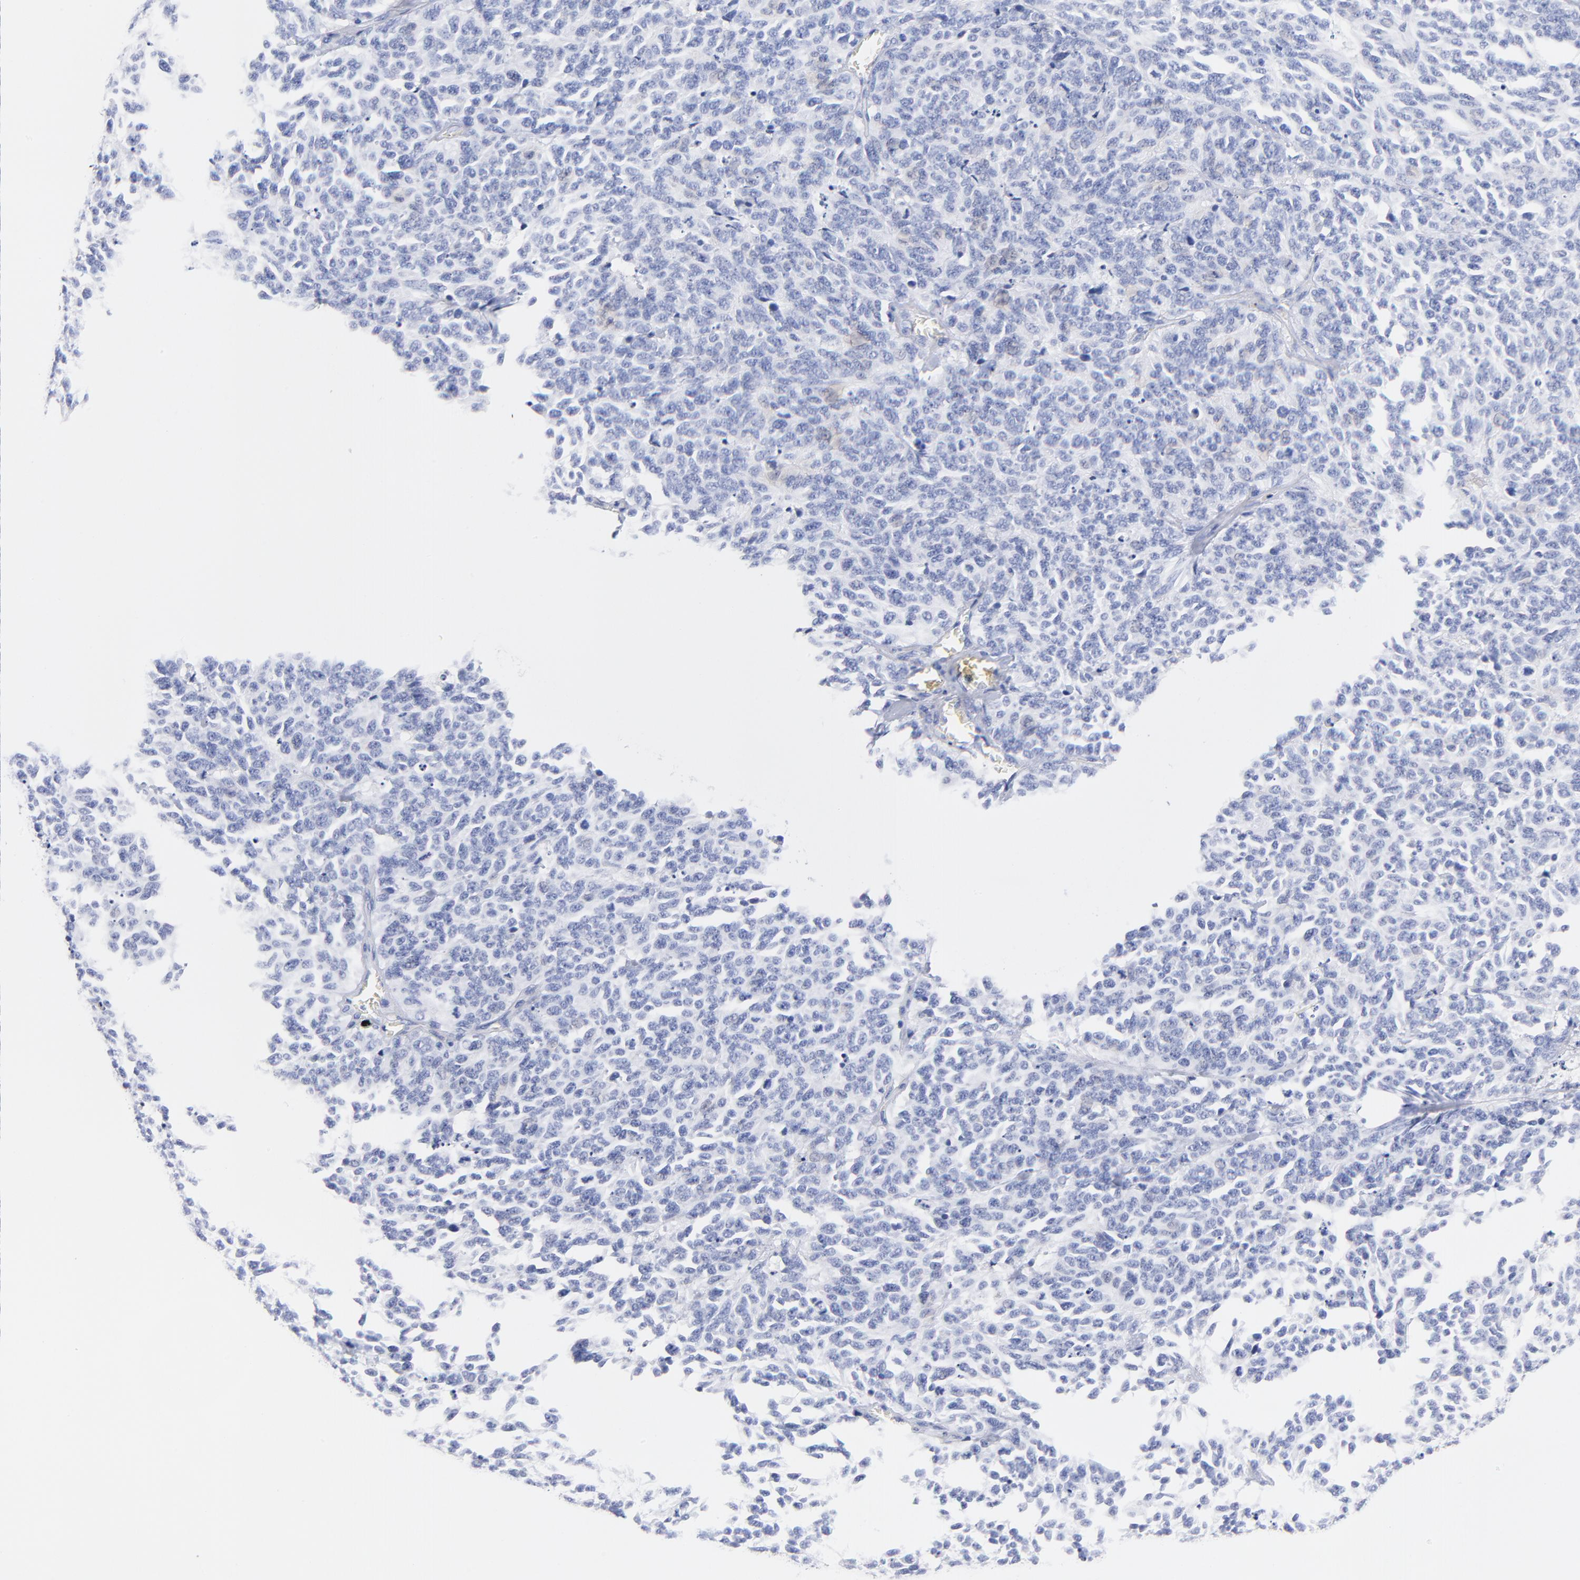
{"staining": {"intensity": "negative", "quantity": "none", "location": "none"}, "tissue": "lung cancer", "cell_type": "Tumor cells", "image_type": "cancer", "snomed": [{"axis": "morphology", "description": "Neoplasm, malignant, NOS"}, {"axis": "topography", "description": "Lung"}], "caption": "This is an immunohistochemistry (IHC) histopathology image of human lung malignant neoplasm. There is no expression in tumor cells.", "gene": "IGLV3-10", "patient": {"sex": "female", "age": 58}}